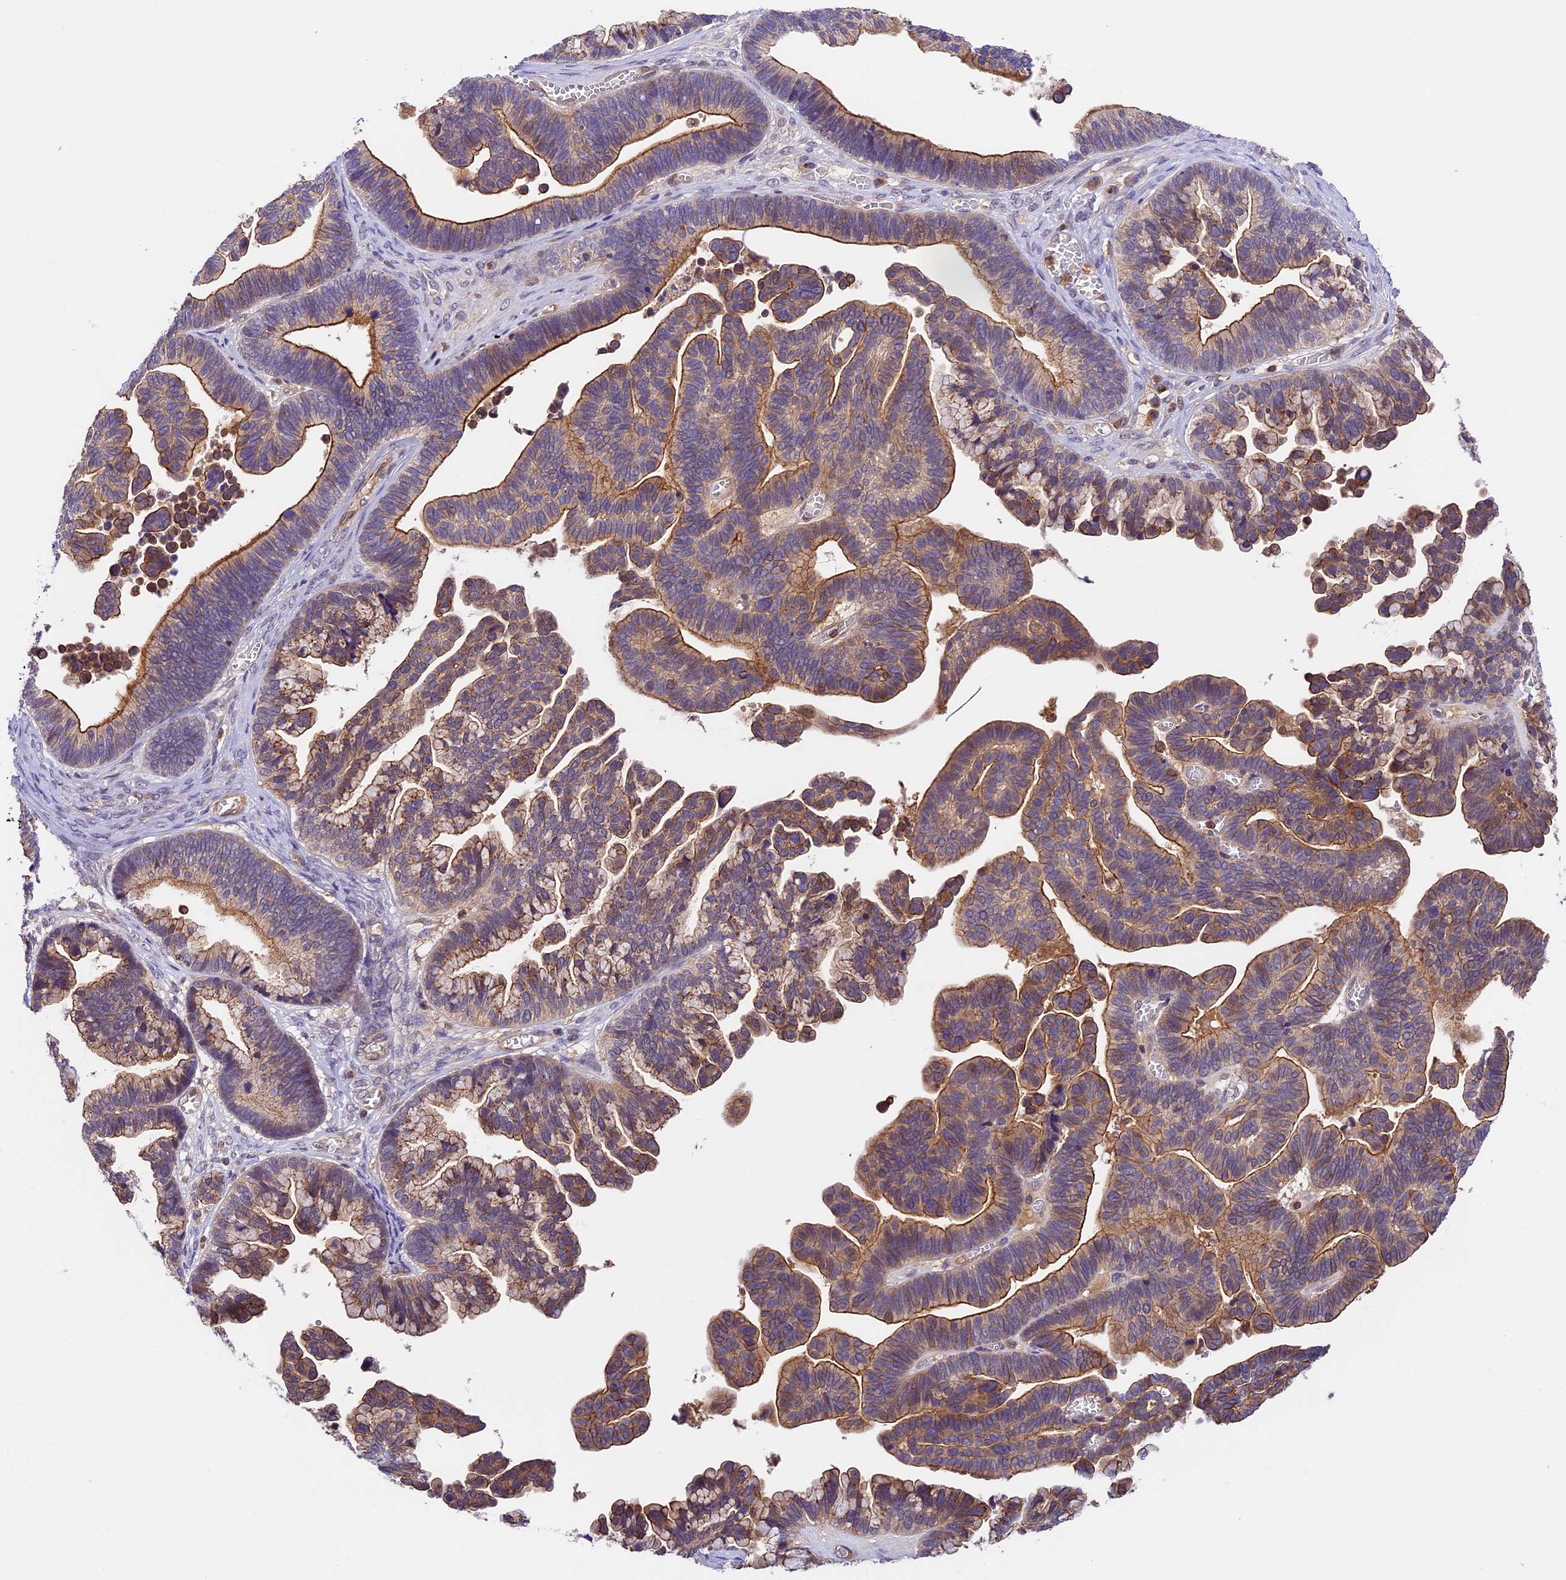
{"staining": {"intensity": "moderate", "quantity": ">75%", "location": "cytoplasmic/membranous"}, "tissue": "ovarian cancer", "cell_type": "Tumor cells", "image_type": "cancer", "snomed": [{"axis": "morphology", "description": "Cystadenocarcinoma, serous, NOS"}, {"axis": "topography", "description": "Ovary"}], "caption": "Immunohistochemistry image of ovarian cancer stained for a protein (brown), which exhibits medium levels of moderate cytoplasmic/membranous staining in about >75% of tumor cells.", "gene": "TBC1D1", "patient": {"sex": "female", "age": 56}}